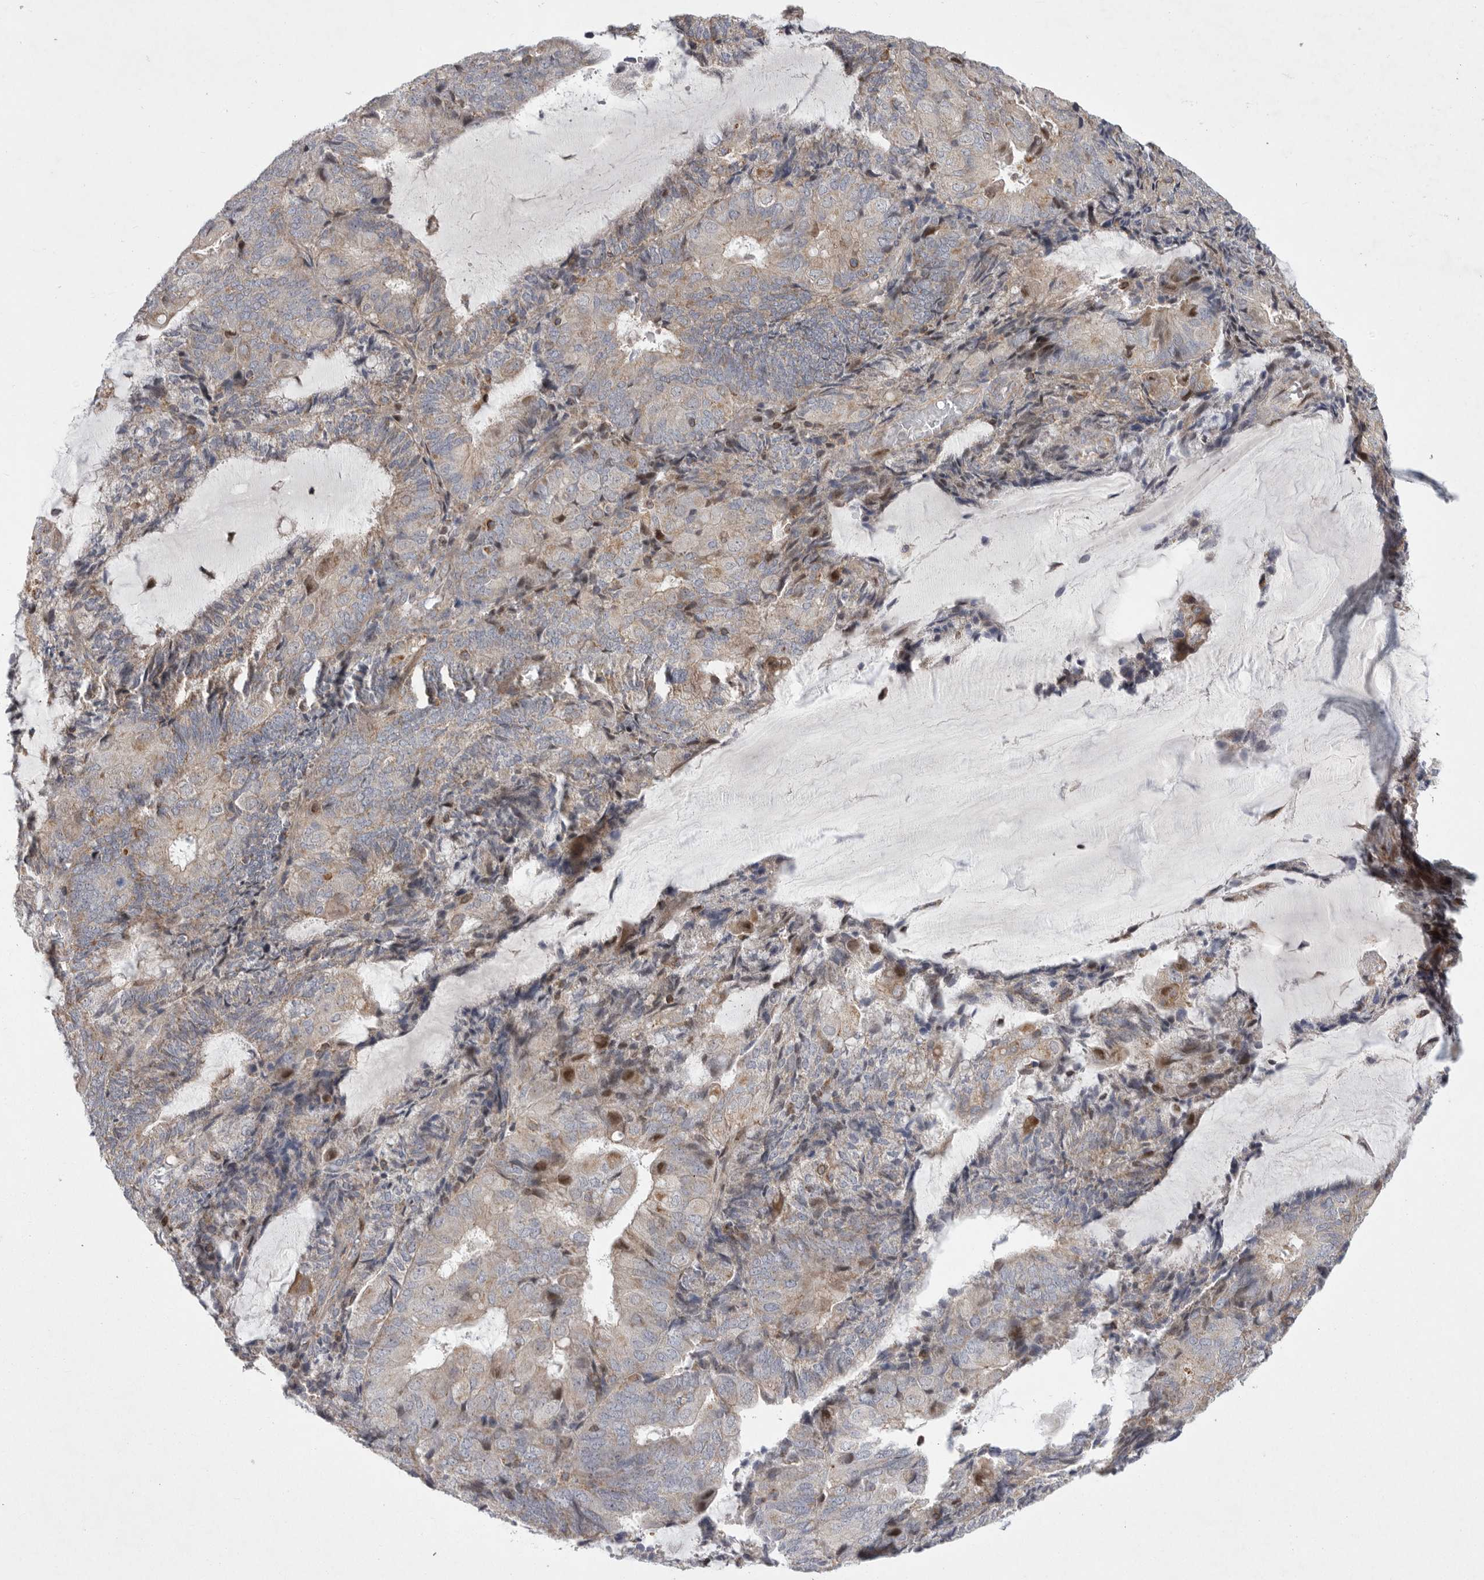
{"staining": {"intensity": "weak", "quantity": "25%-75%", "location": "cytoplasmic/membranous"}, "tissue": "endometrial cancer", "cell_type": "Tumor cells", "image_type": "cancer", "snomed": [{"axis": "morphology", "description": "Adenocarcinoma, NOS"}, {"axis": "topography", "description": "Endometrium"}], "caption": "Endometrial cancer (adenocarcinoma) stained with a brown dye demonstrates weak cytoplasmic/membranous positive staining in about 25%-75% of tumor cells.", "gene": "MPZL1", "patient": {"sex": "female", "age": 81}}